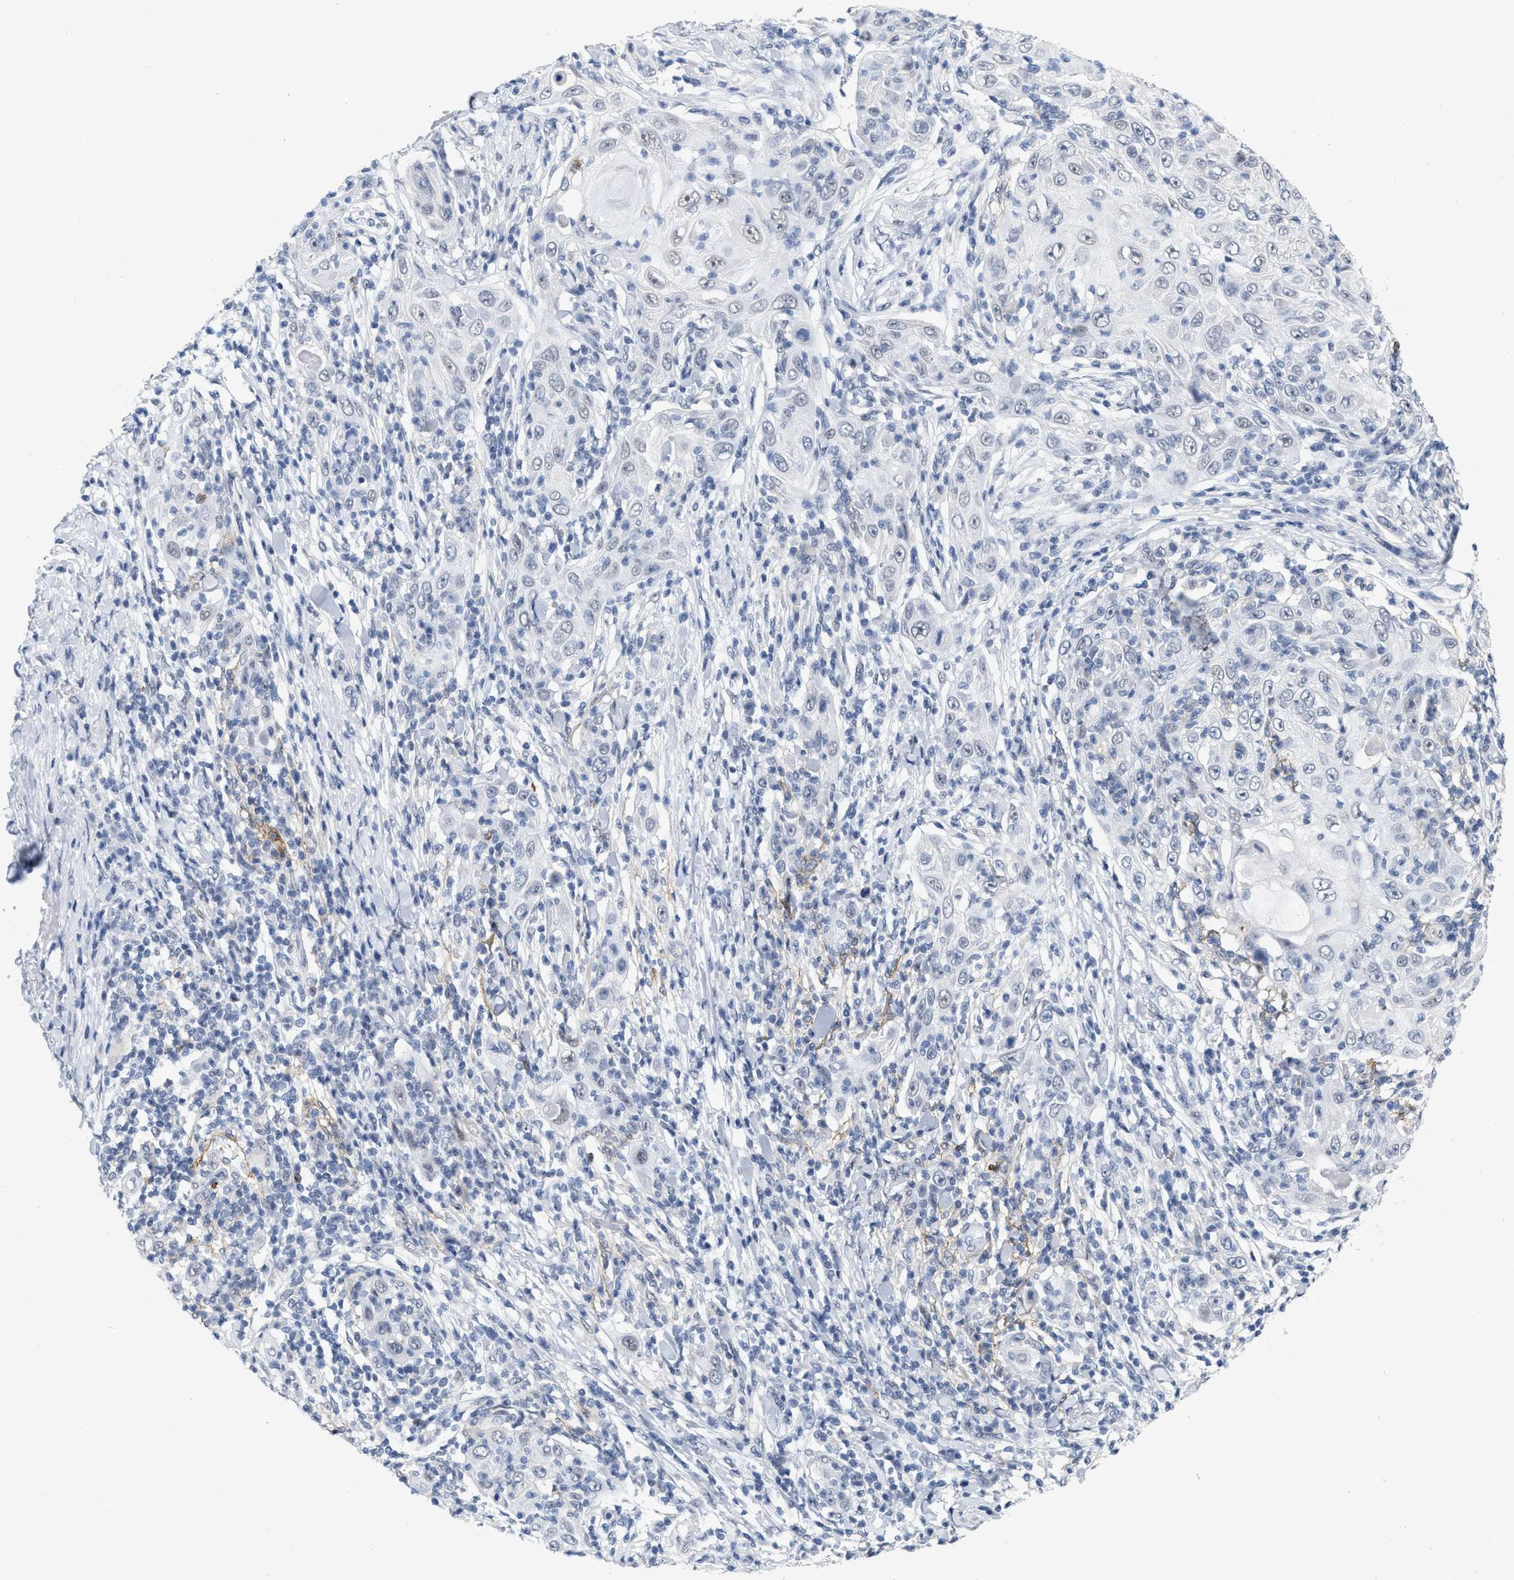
{"staining": {"intensity": "negative", "quantity": "none", "location": "none"}, "tissue": "skin cancer", "cell_type": "Tumor cells", "image_type": "cancer", "snomed": [{"axis": "morphology", "description": "Squamous cell carcinoma, NOS"}, {"axis": "topography", "description": "Skin"}], "caption": "Tumor cells show no significant staining in skin cancer.", "gene": "XIRP1", "patient": {"sex": "female", "age": 88}}